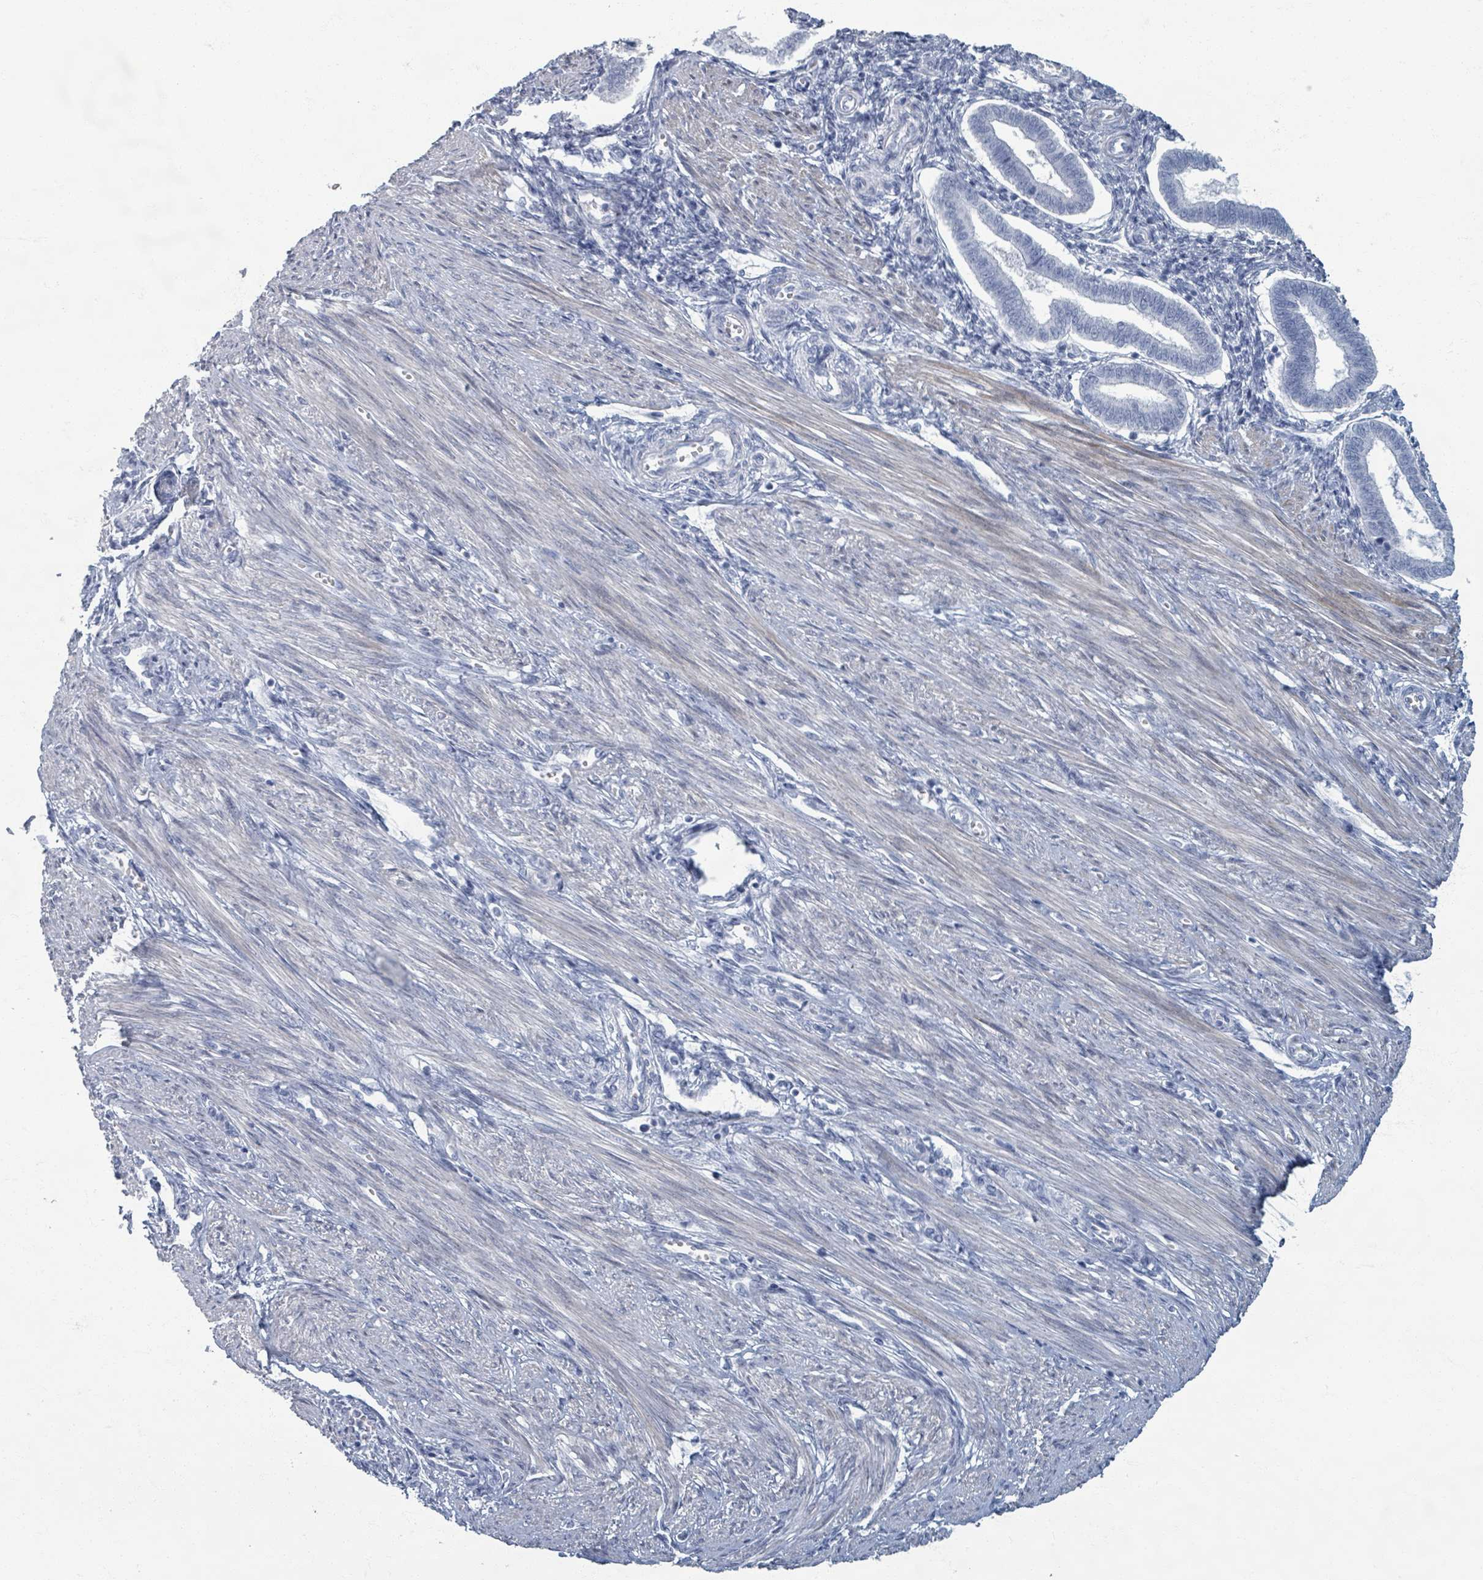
{"staining": {"intensity": "negative", "quantity": "none", "location": "none"}, "tissue": "endometrium", "cell_type": "Cells in endometrial stroma", "image_type": "normal", "snomed": [{"axis": "morphology", "description": "Normal tissue, NOS"}, {"axis": "topography", "description": "Endometrium"}], "caption": "High power microscopy micrograph of an immunohistochemistry (IHC) photomicrograph of normal endometrium, revealing no significant staining in cells in endometrial stroma. (Stains: DAB (3,3'-diaminobenzidine) immunohistochemistry (IHC) with hematoxylin counter stain, Microscopy: brightfield microscopy at high magnification).", "gene": "TAS2R1", "patient": {"sex": "female", "age": 24}}